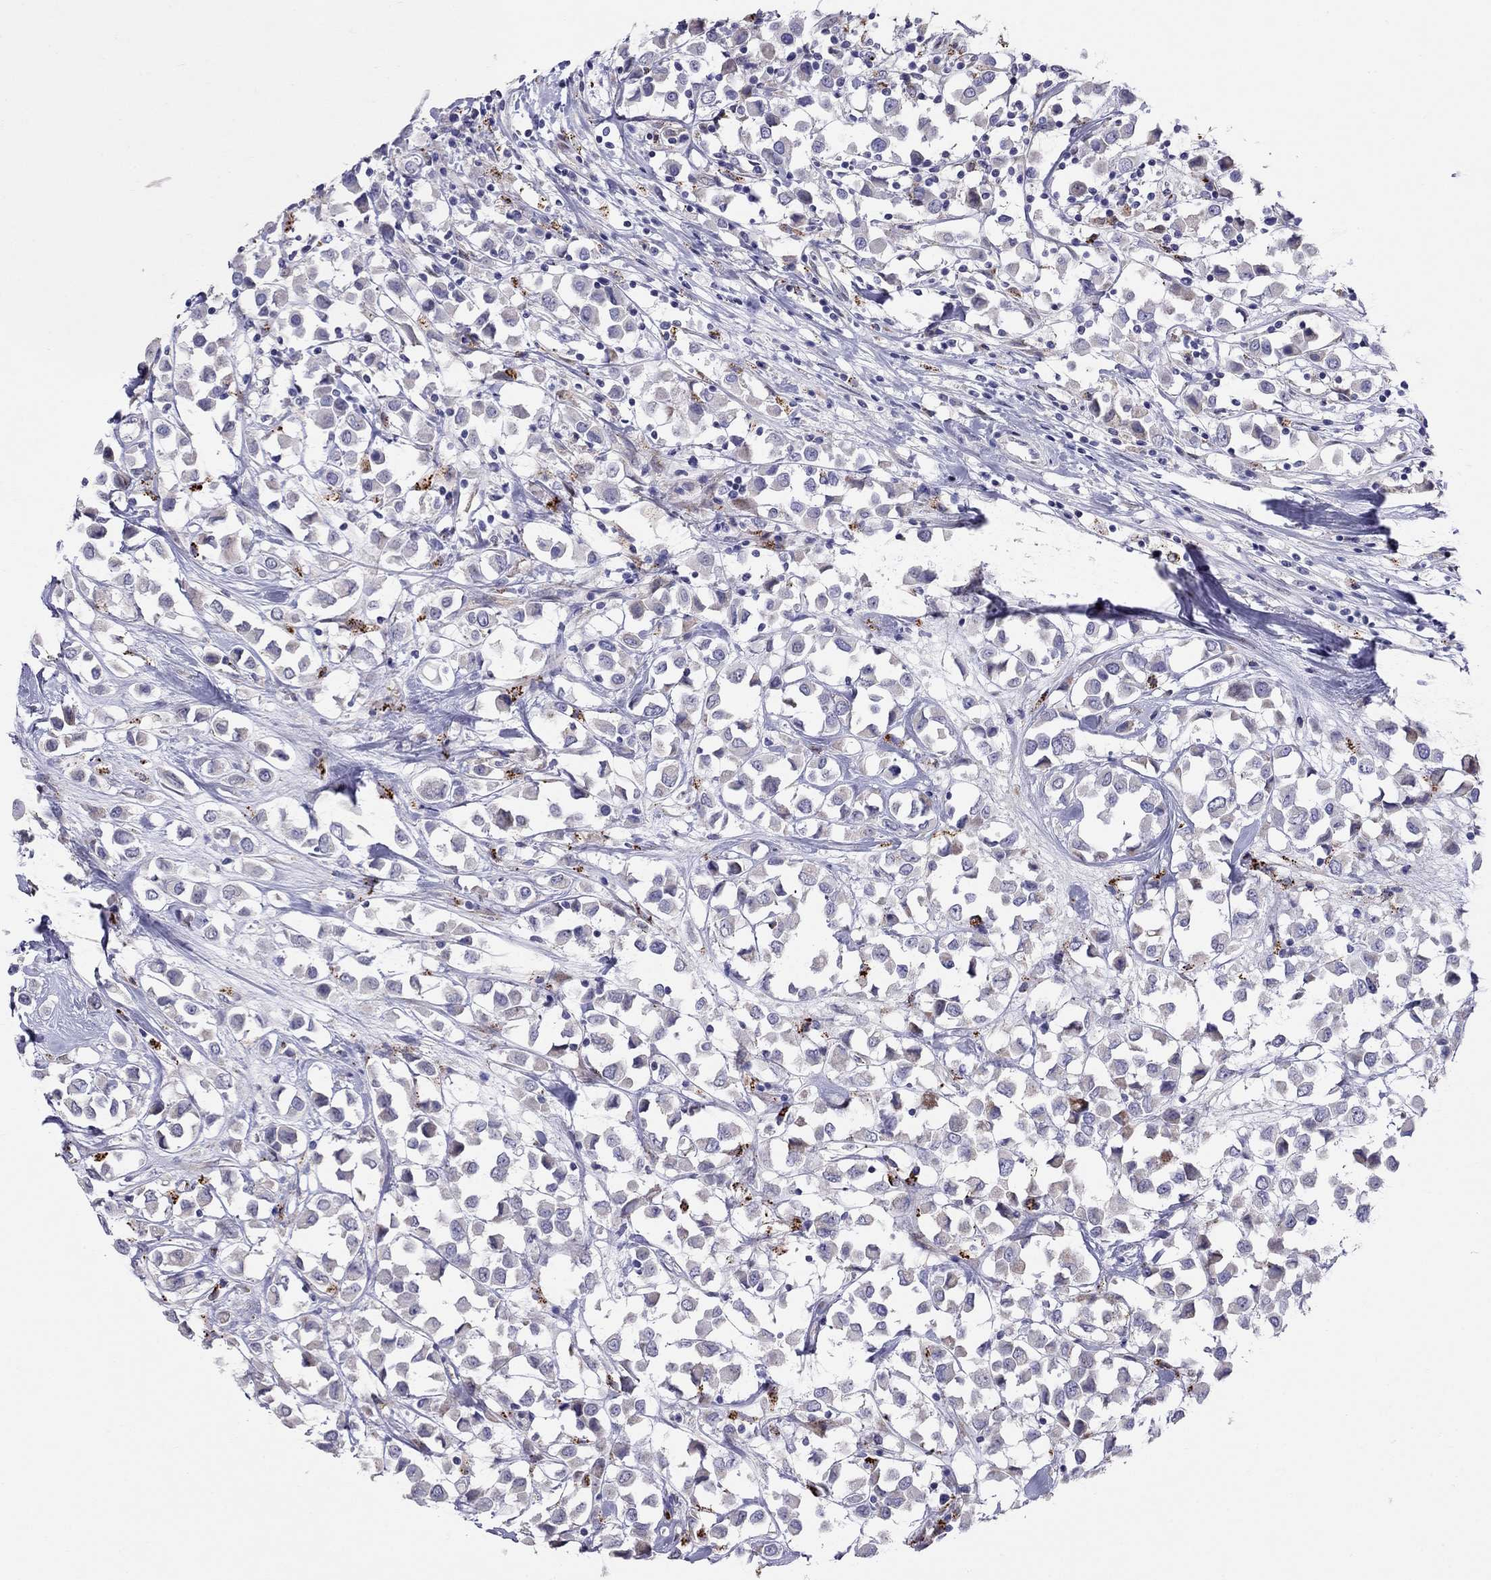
{"staining": {"intensity": "negative", "quantity": "none", "location": "none"}, "tissue": "breast cancer", "cell_type": "Tumor cells", "image_type": "cancer", "snomed": [{"axis": "morphology", "description": "Duct carcinoma"}, {"axis": "topography", "description": "Breast"}], "caption": "DAB immunohistochemical staining of breast cancer (infiltrating ductal carcinoma) displays no significant positivity in tumor cells.", "gene": "MAGEB4", "patient": {"sex": "female", "age": 61}}